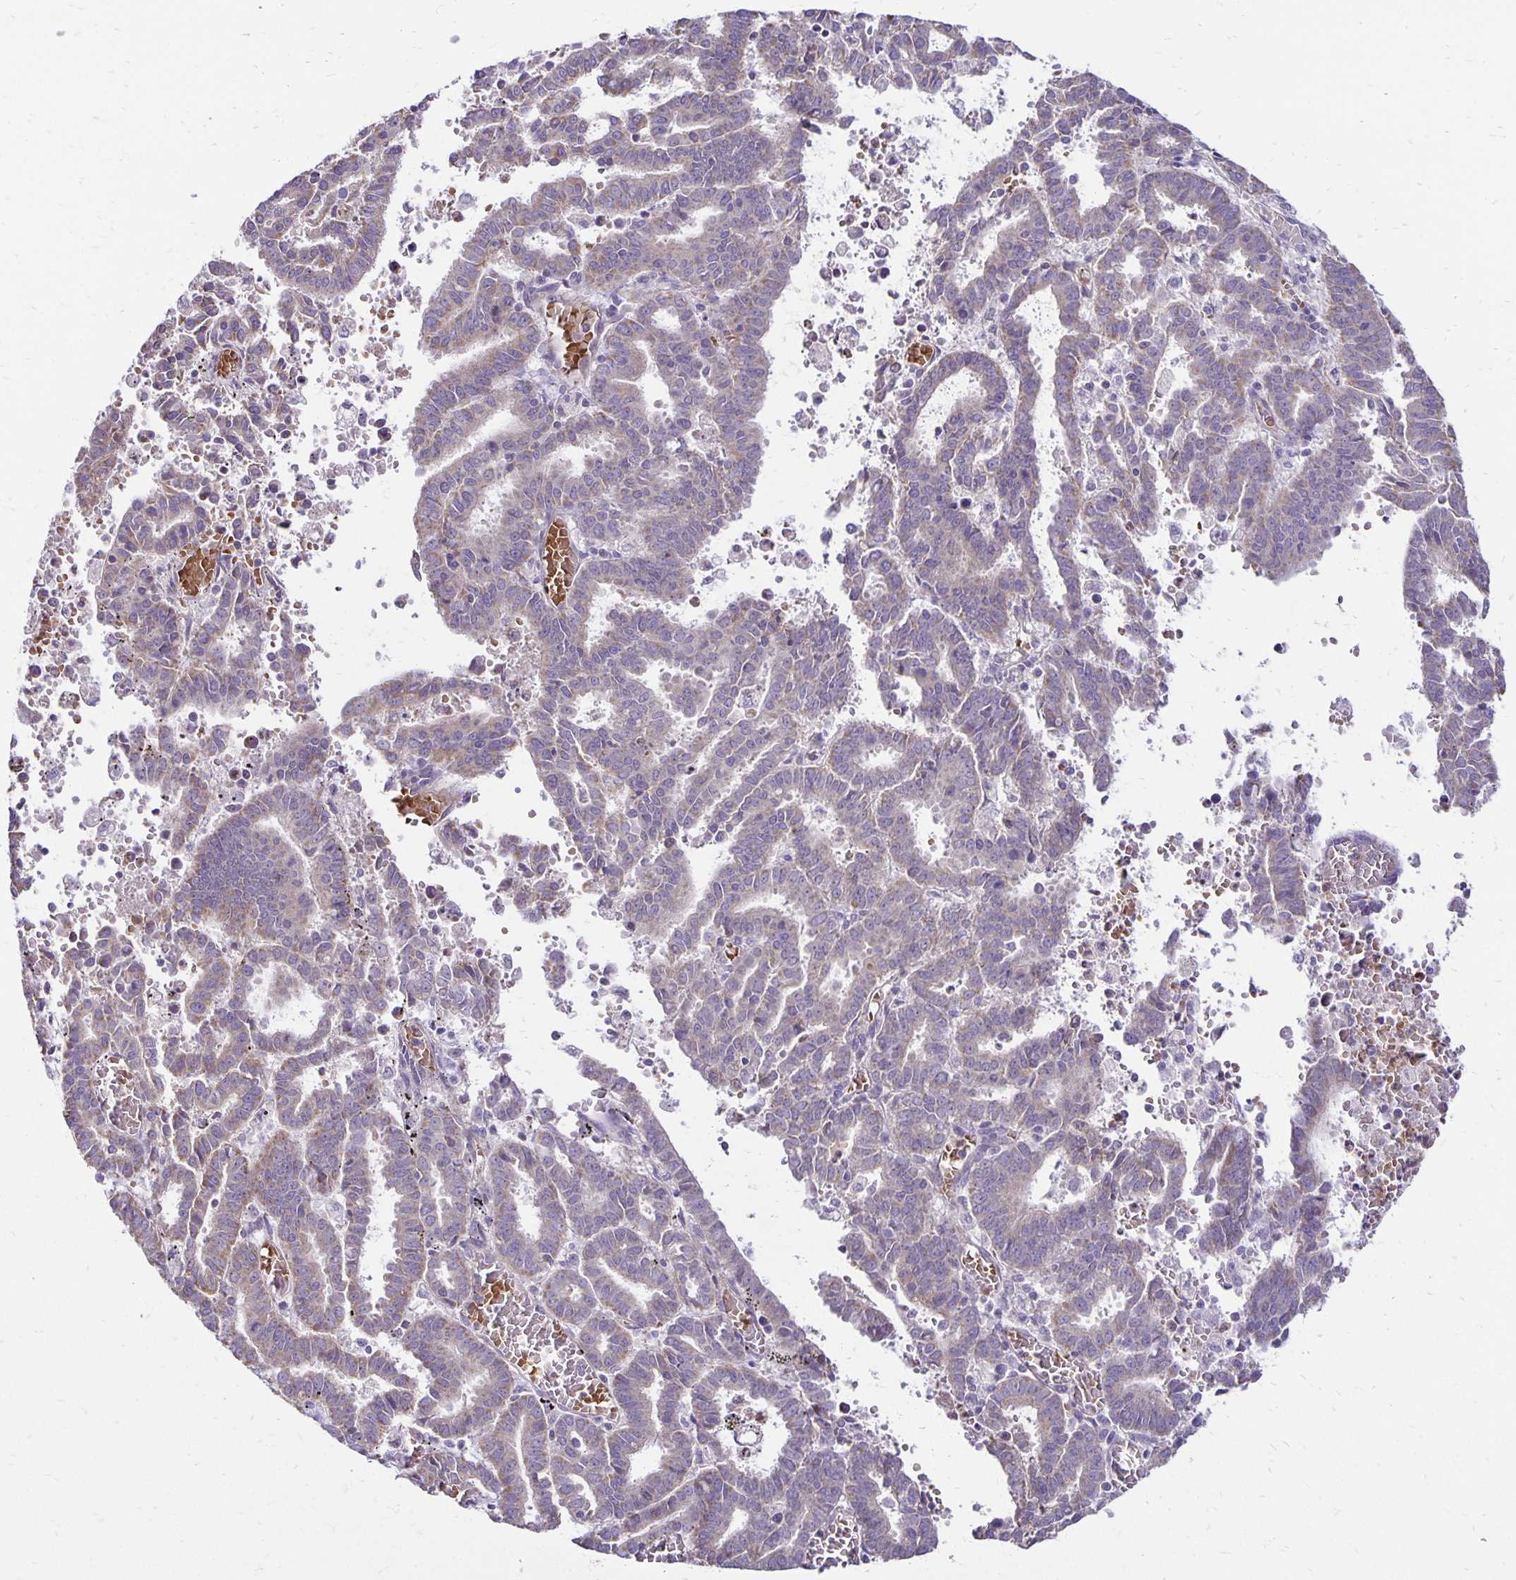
{"staining": {"intensity": "weak", "quantity": "<25%", "location": "cytoplasmic/membranous"}, "tissue": "endometrial cancer", "cell_type": "Tumor cells", "image_type": "cancer", "snomed": [{"axis": "morphology", "description": "Adenocarcinoma, NOS"}, {"axis": "topography", "description": "Uterus"}], "caption": "Immunohistochemistry (IHC) micrograph of endometrial cancer stained for a protein (brown), which exhibits no staining in tumor cells.", "gene": "FN3K", "patient": {"sex": "female", "age": 83}}